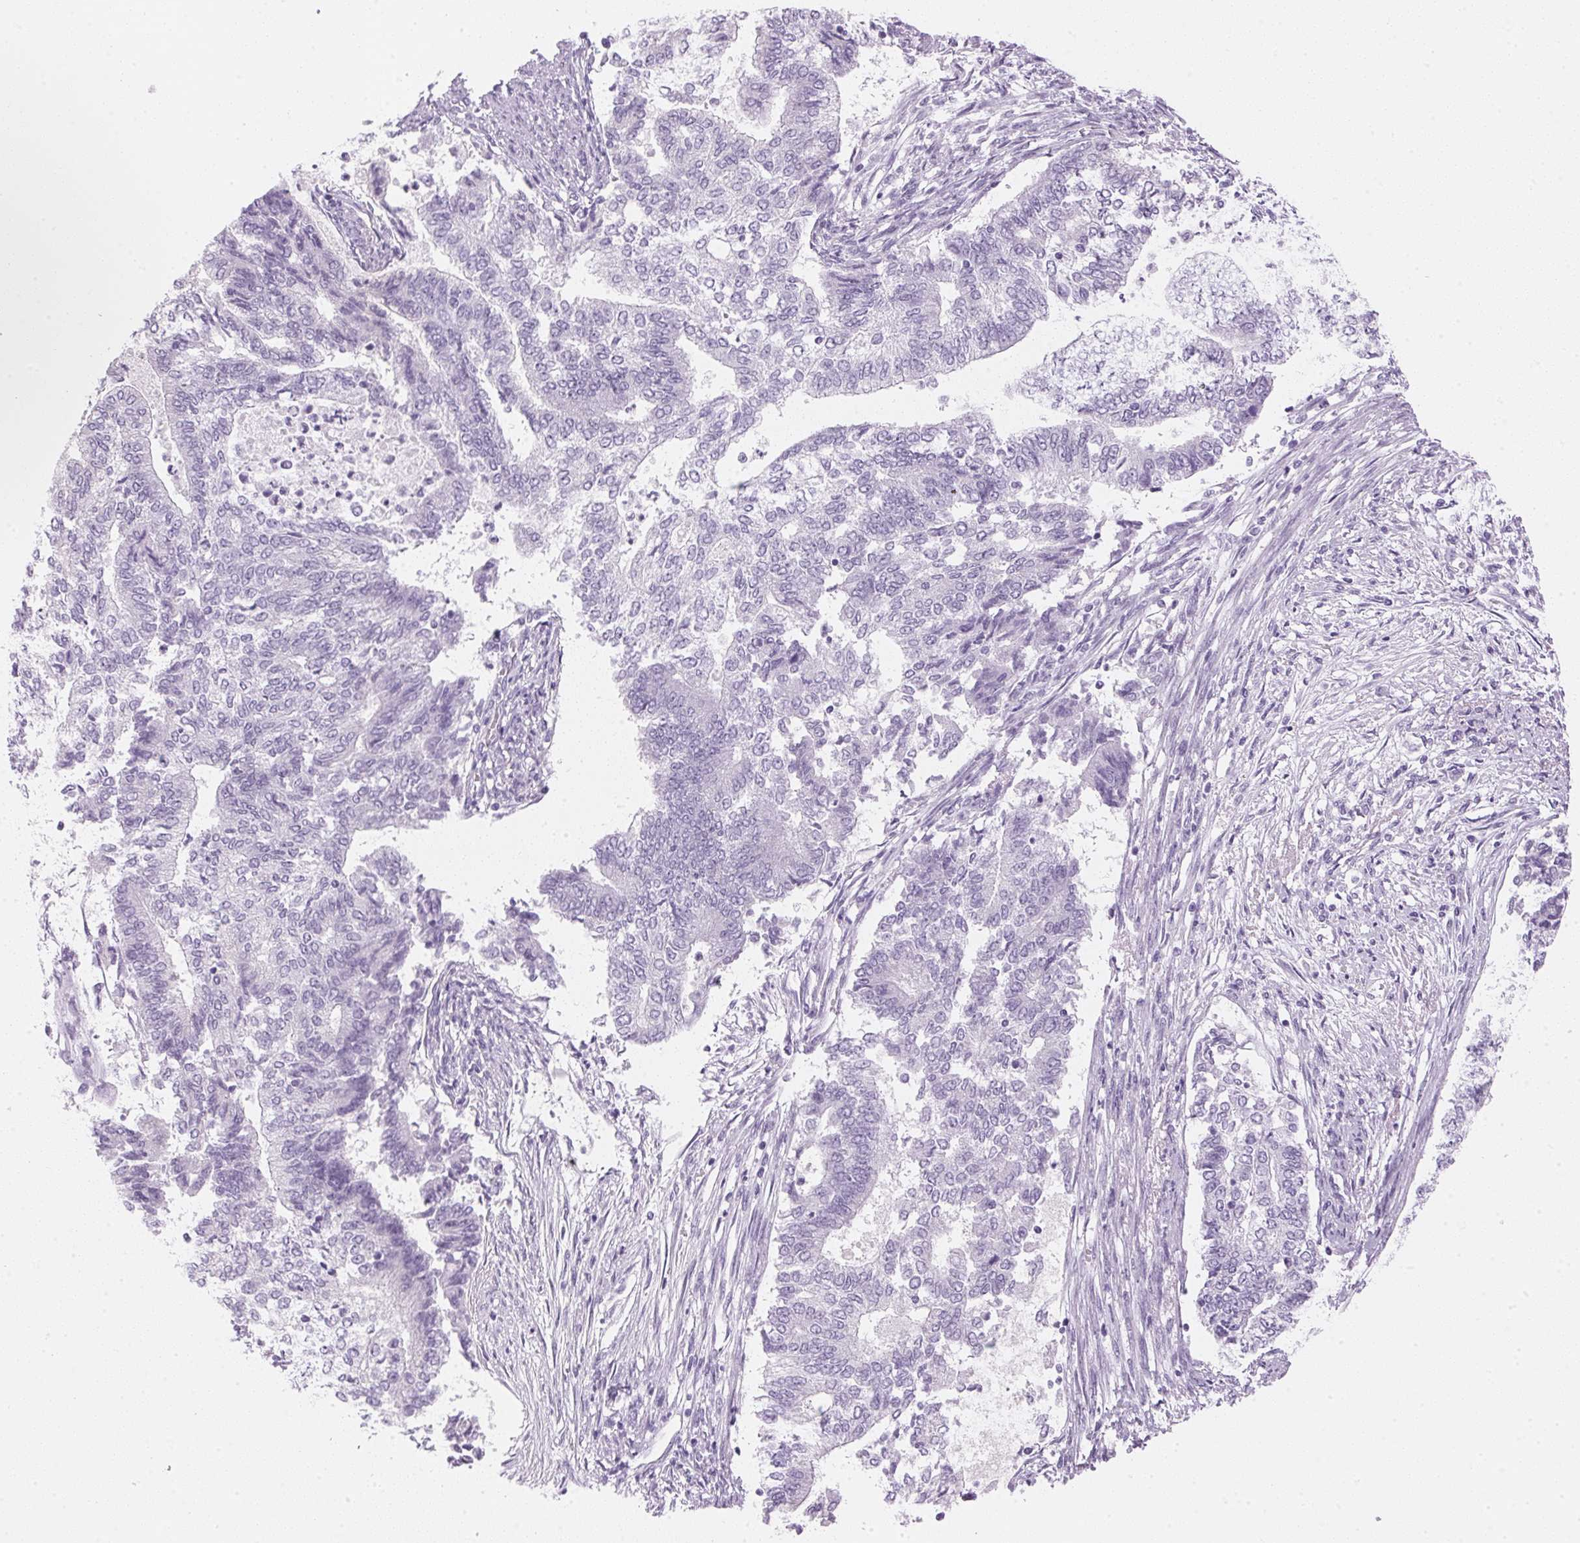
{"staining": {"intensity": "negative", "quantity": "none", "location": "none"}, "tissue": "endometrial cancer", "cell_type": "Tumor cells", "image_type": "cancer", "snomed": [{"axis": "morphology", "description": "Adenocarcinoma, NOS"}, {"axis": "topography", "description": "Endometrium"}], "caption": "A high-resolution micrograph shows IHC staining of adenocarcinoma (endometrial), which displays no significant staining in tumor cells. The staining was performed using DAB to visualize the protein expression in brown, while the nuclei were stained in blue with hematoxylin (Magnification: 20x).", "gene": "IGFBP1", "patient": {"sex": "female", "age": 65}}